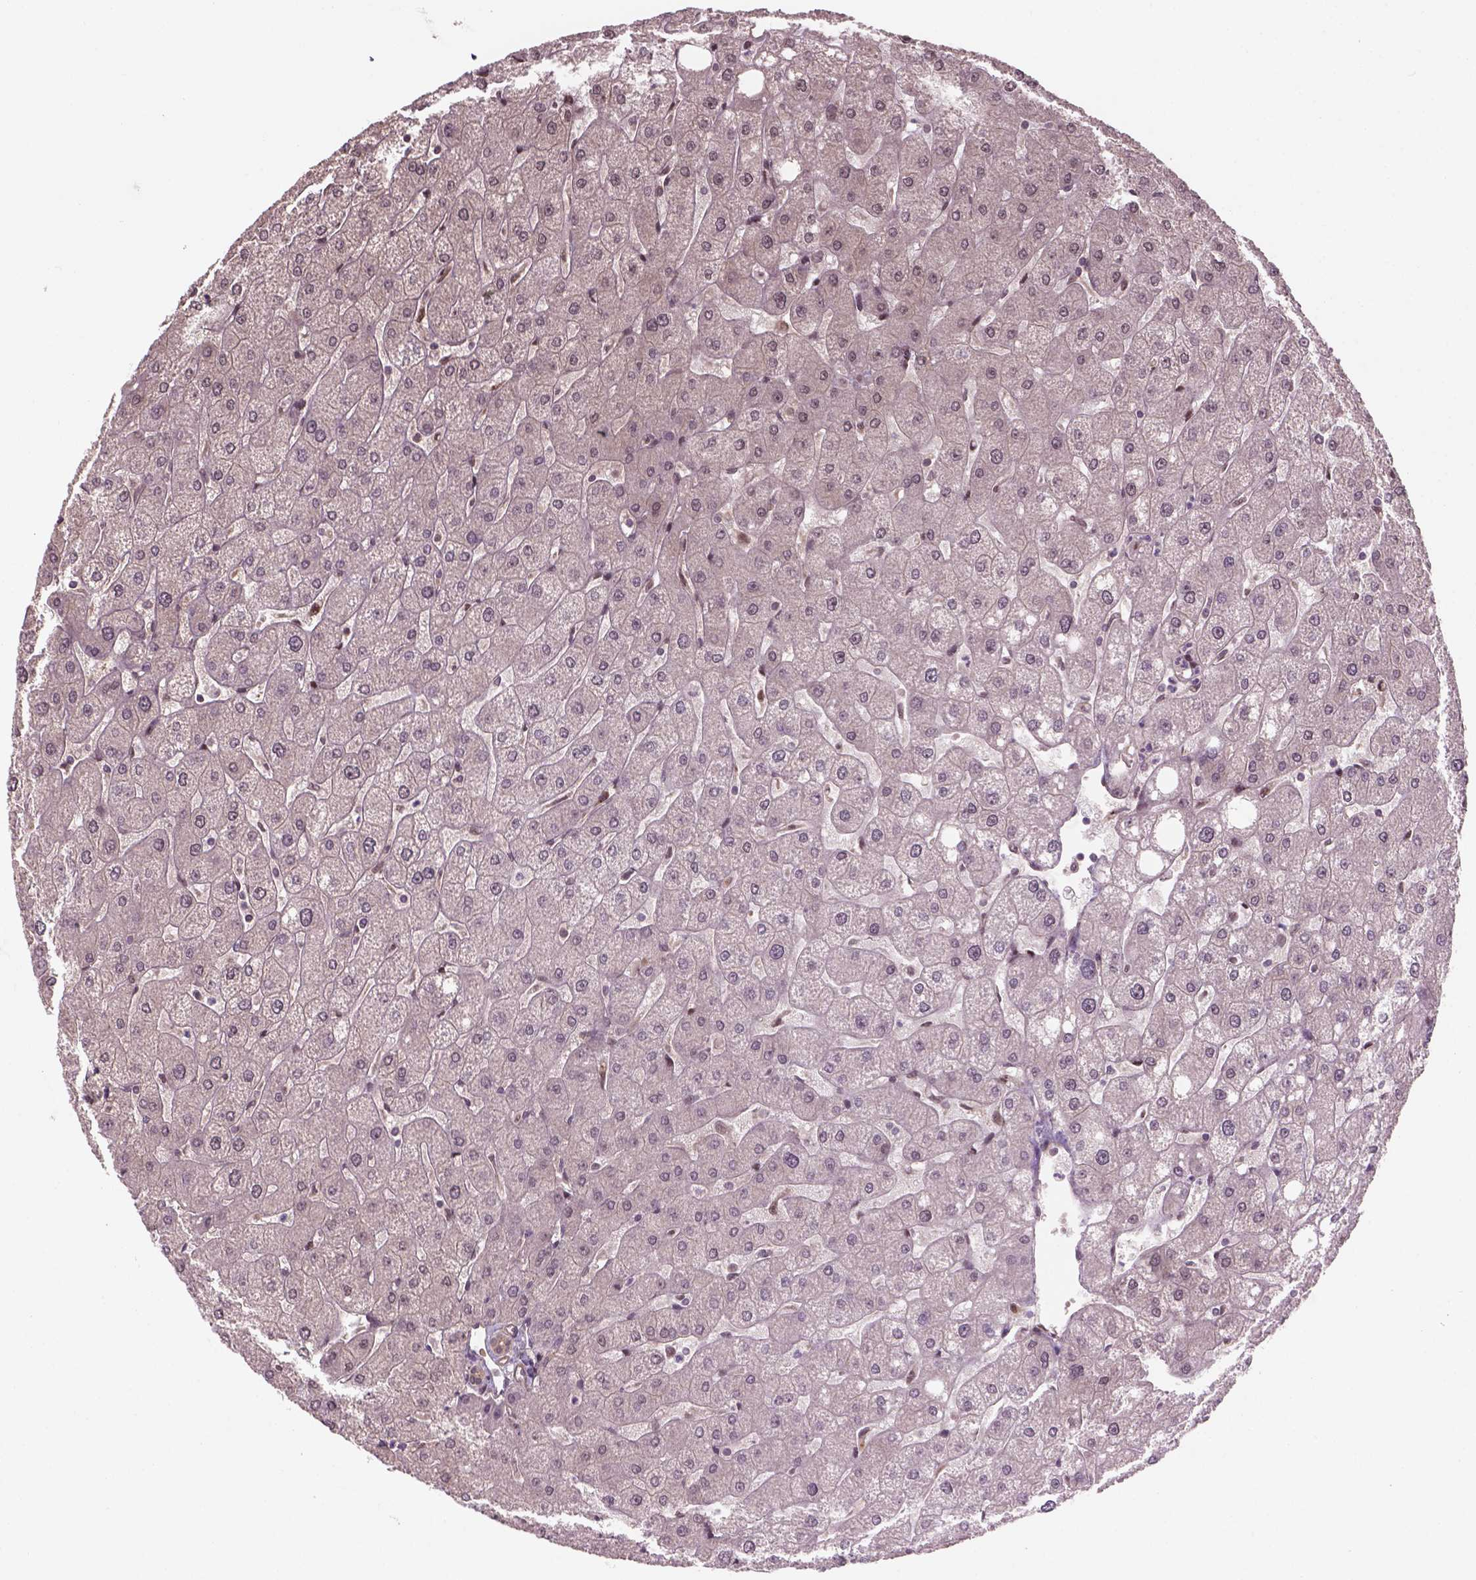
{"staining": {"intensity": "moderate", "quantity": ">75%", "location": "cytoplasmic/membranous,nuclear"}, "tissue": "liver", "cell_type": "Cholangiocytes", "image_type": "normal", "snomed": [{"axis": "morphology", "description": "Normal tissue, NOS"}, {"axis": "topography", "description": "Liver"}], "caption": "Immunohistochemistry (IHC) staining of benign liver, which reveals medium levels of moderate cytoplasmic/membranous,nuclear expression in about >75% of cholangiocytes indicating moderate cytoplasmic/membranous,nuclear protein staining. The staining was performed using DAB (brown) for protein detection and nuclei were counterstained in hematoxylin (blue).", "gene": "PSMD11", "patient": {"sex": "male", "age": 67}}